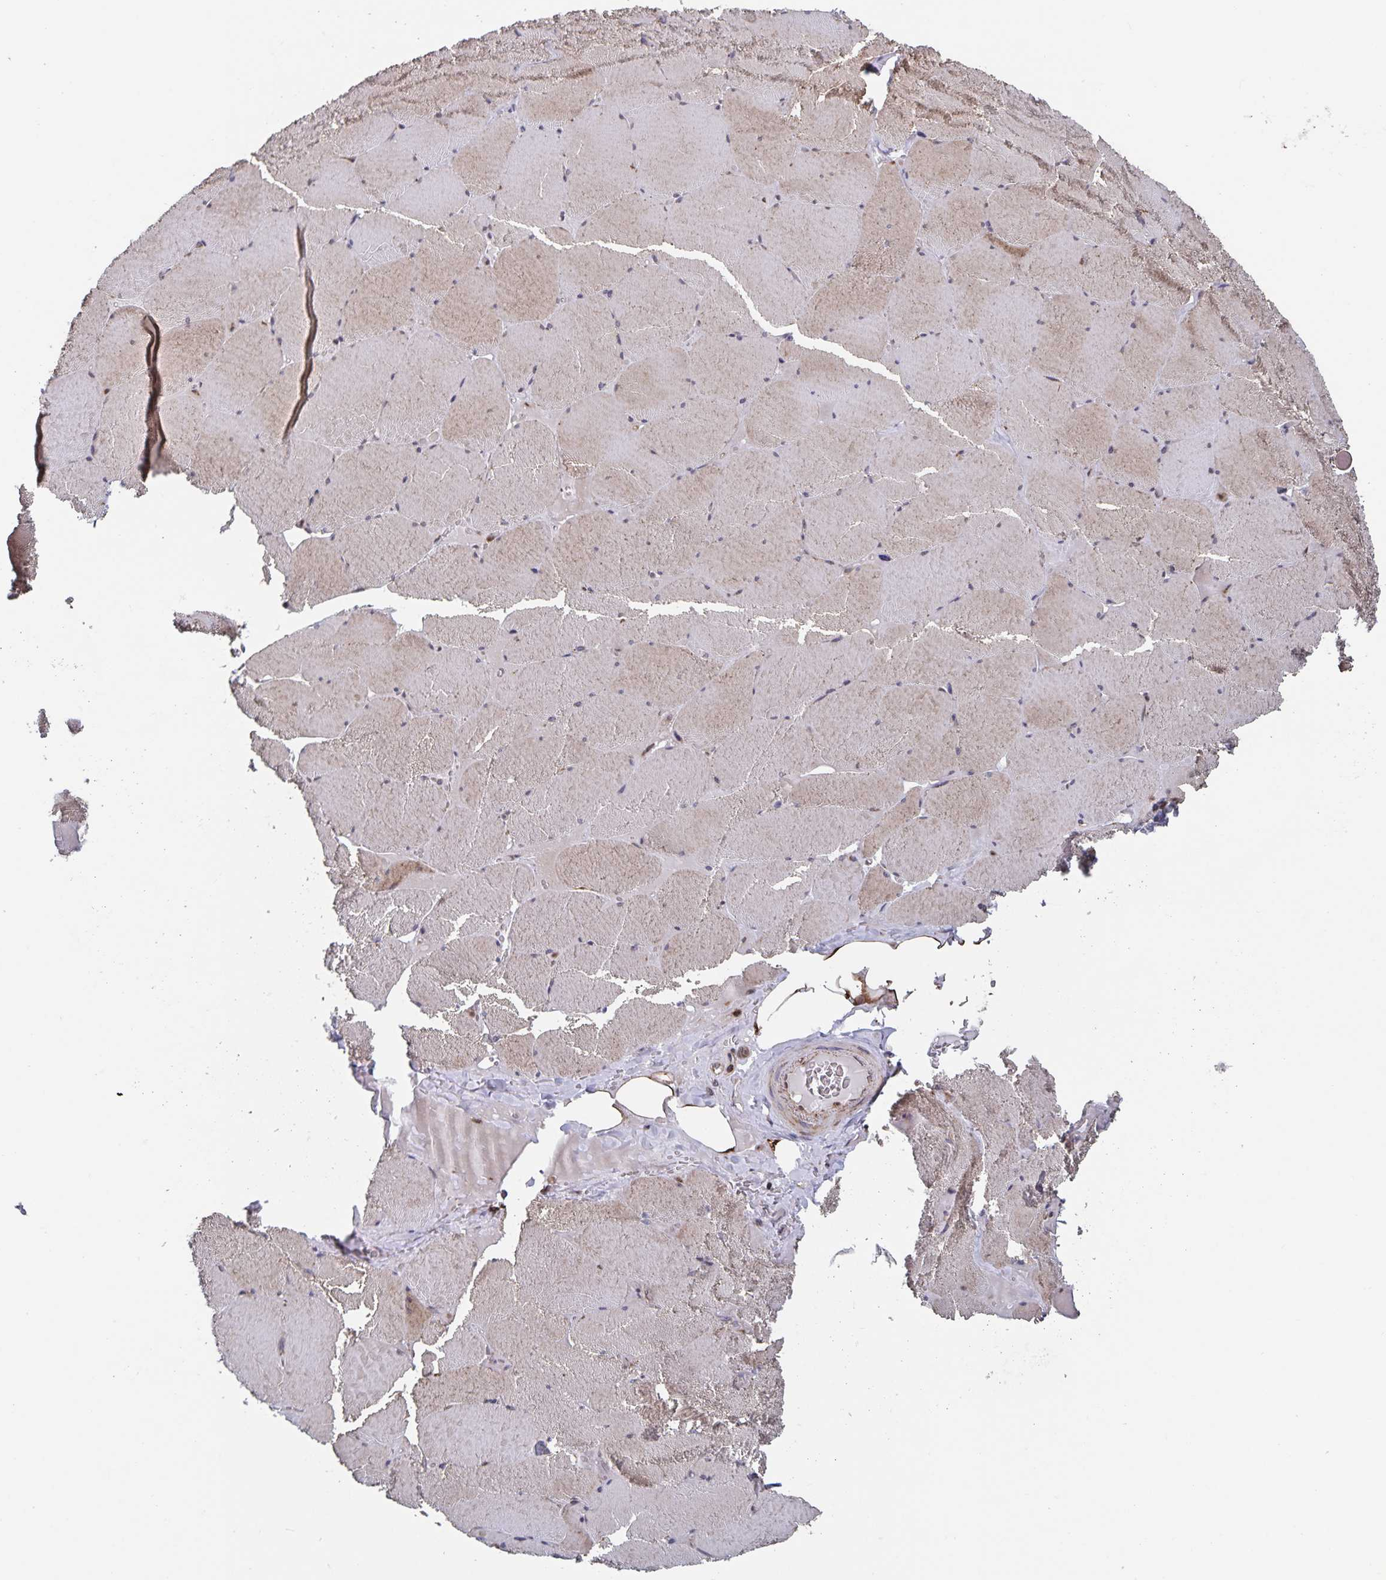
{"staining": {"intensity": "moderate", "quantity": ">75%", "location": "cytoplasmic/membranous"}, "tissue": "skeletal muscle", "cell_type": "Myocytes", "image_type": "normal", "snomed": [{"axis": "morphology", "description": "Normal tissue, NOS"}, {"axis": "topography", "description": "Skeletal muscle"}, {"axis": "topography", "description": "Head-Neck"}], "caption": "A histopathology image showing moderate cytoplasmic/membranous expression in about >75% of myocytes in normal skeletal muscle, as visualized by brown immunohistochemical staining.", "gene": "ACACA", "patient": {"sex": "male", "age": 66}}